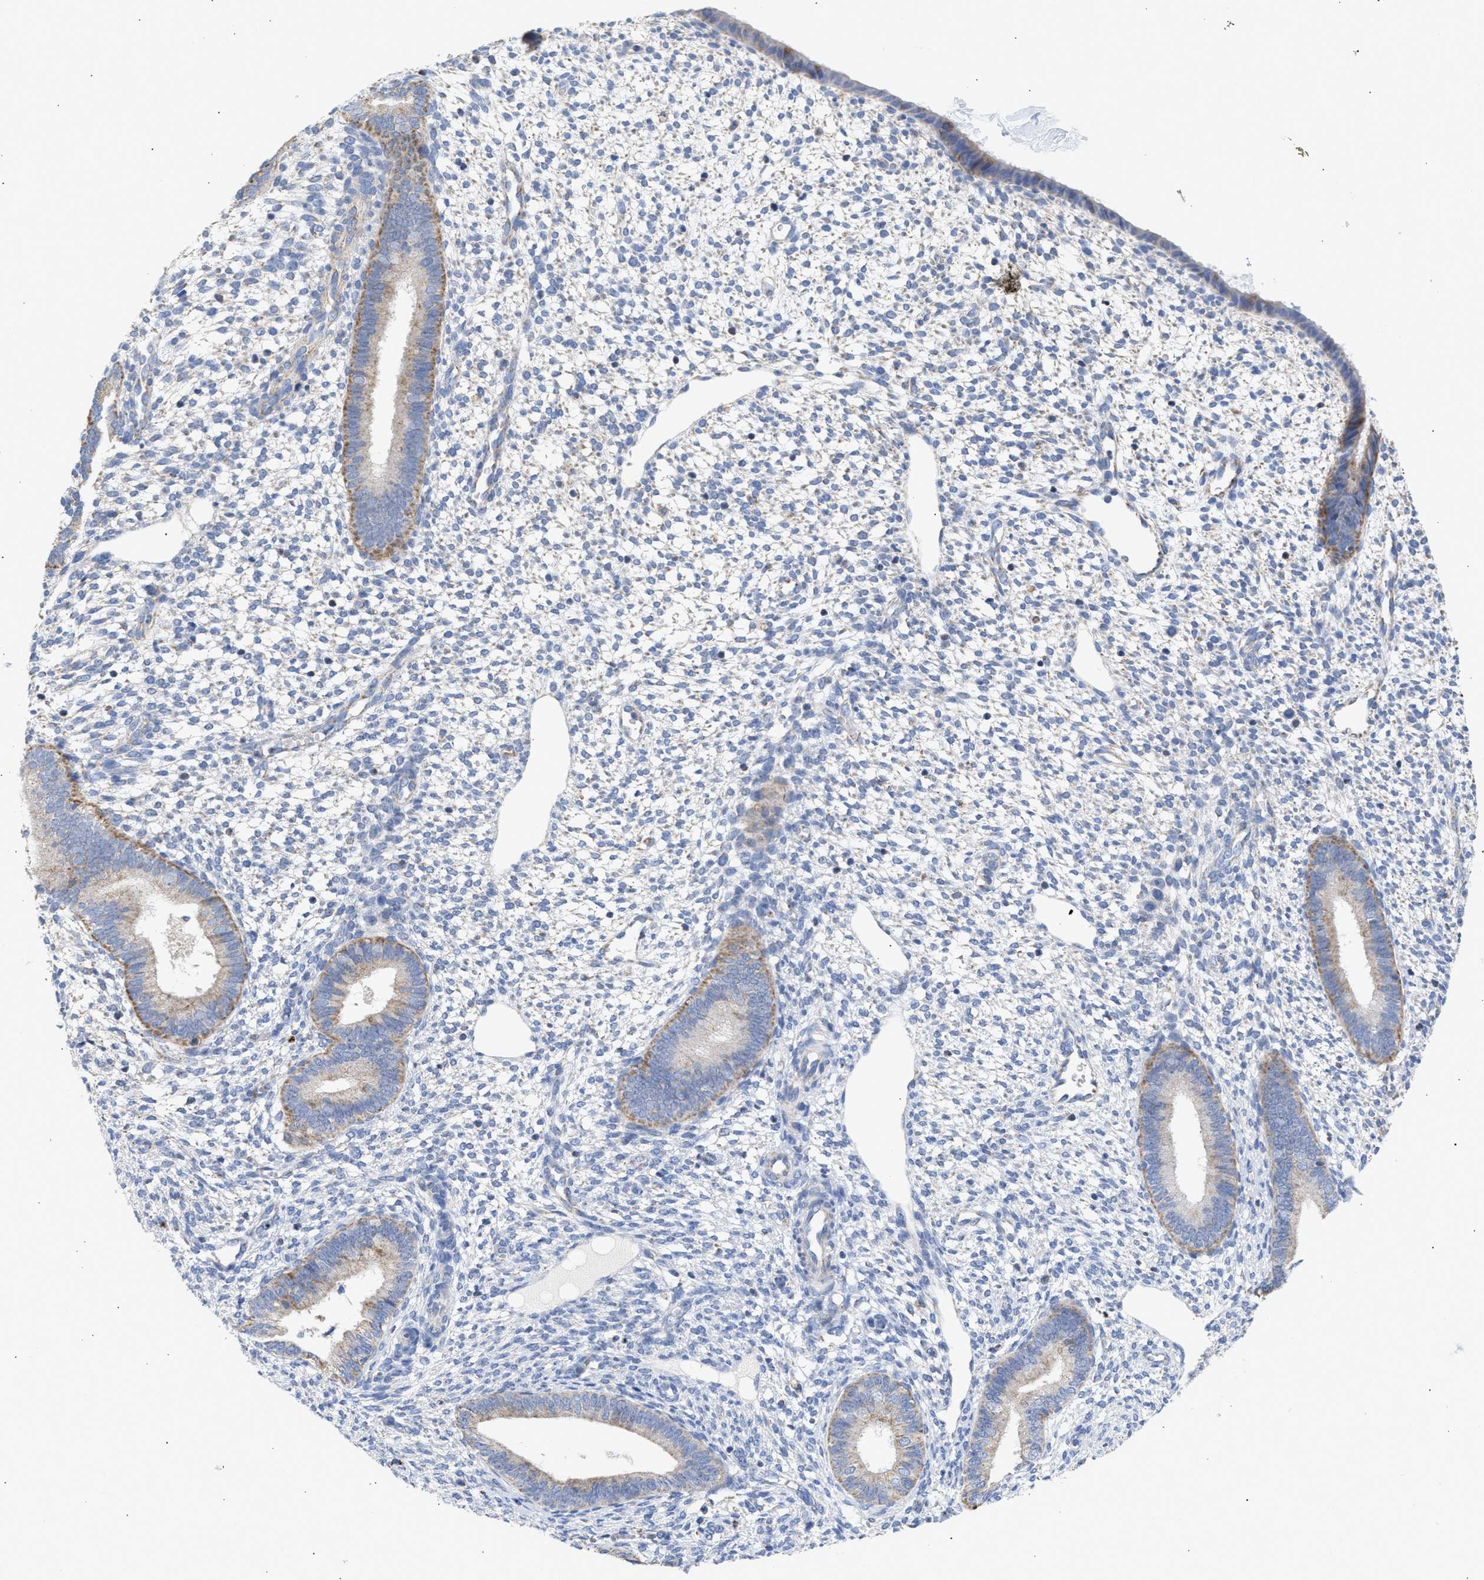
{"staining": {"intensity": "negative", "quantity": "none", "location": "none"}, "tissue": "endometrium", "cell_type": "Cells in endometrial stroma", "image_type": "normal", "snomed": [{"axis": "morphology", "description": "Normal tissue, NOS"}, {"axis": "topography", "description": "Endometrium"}], "caption": "DAB immunohistochemical staining of normal endometrium shows no significant expression in cells in endometrial stroma.", "gene": "ACOT13", "patient": {"sex": "female", "age": 46}}